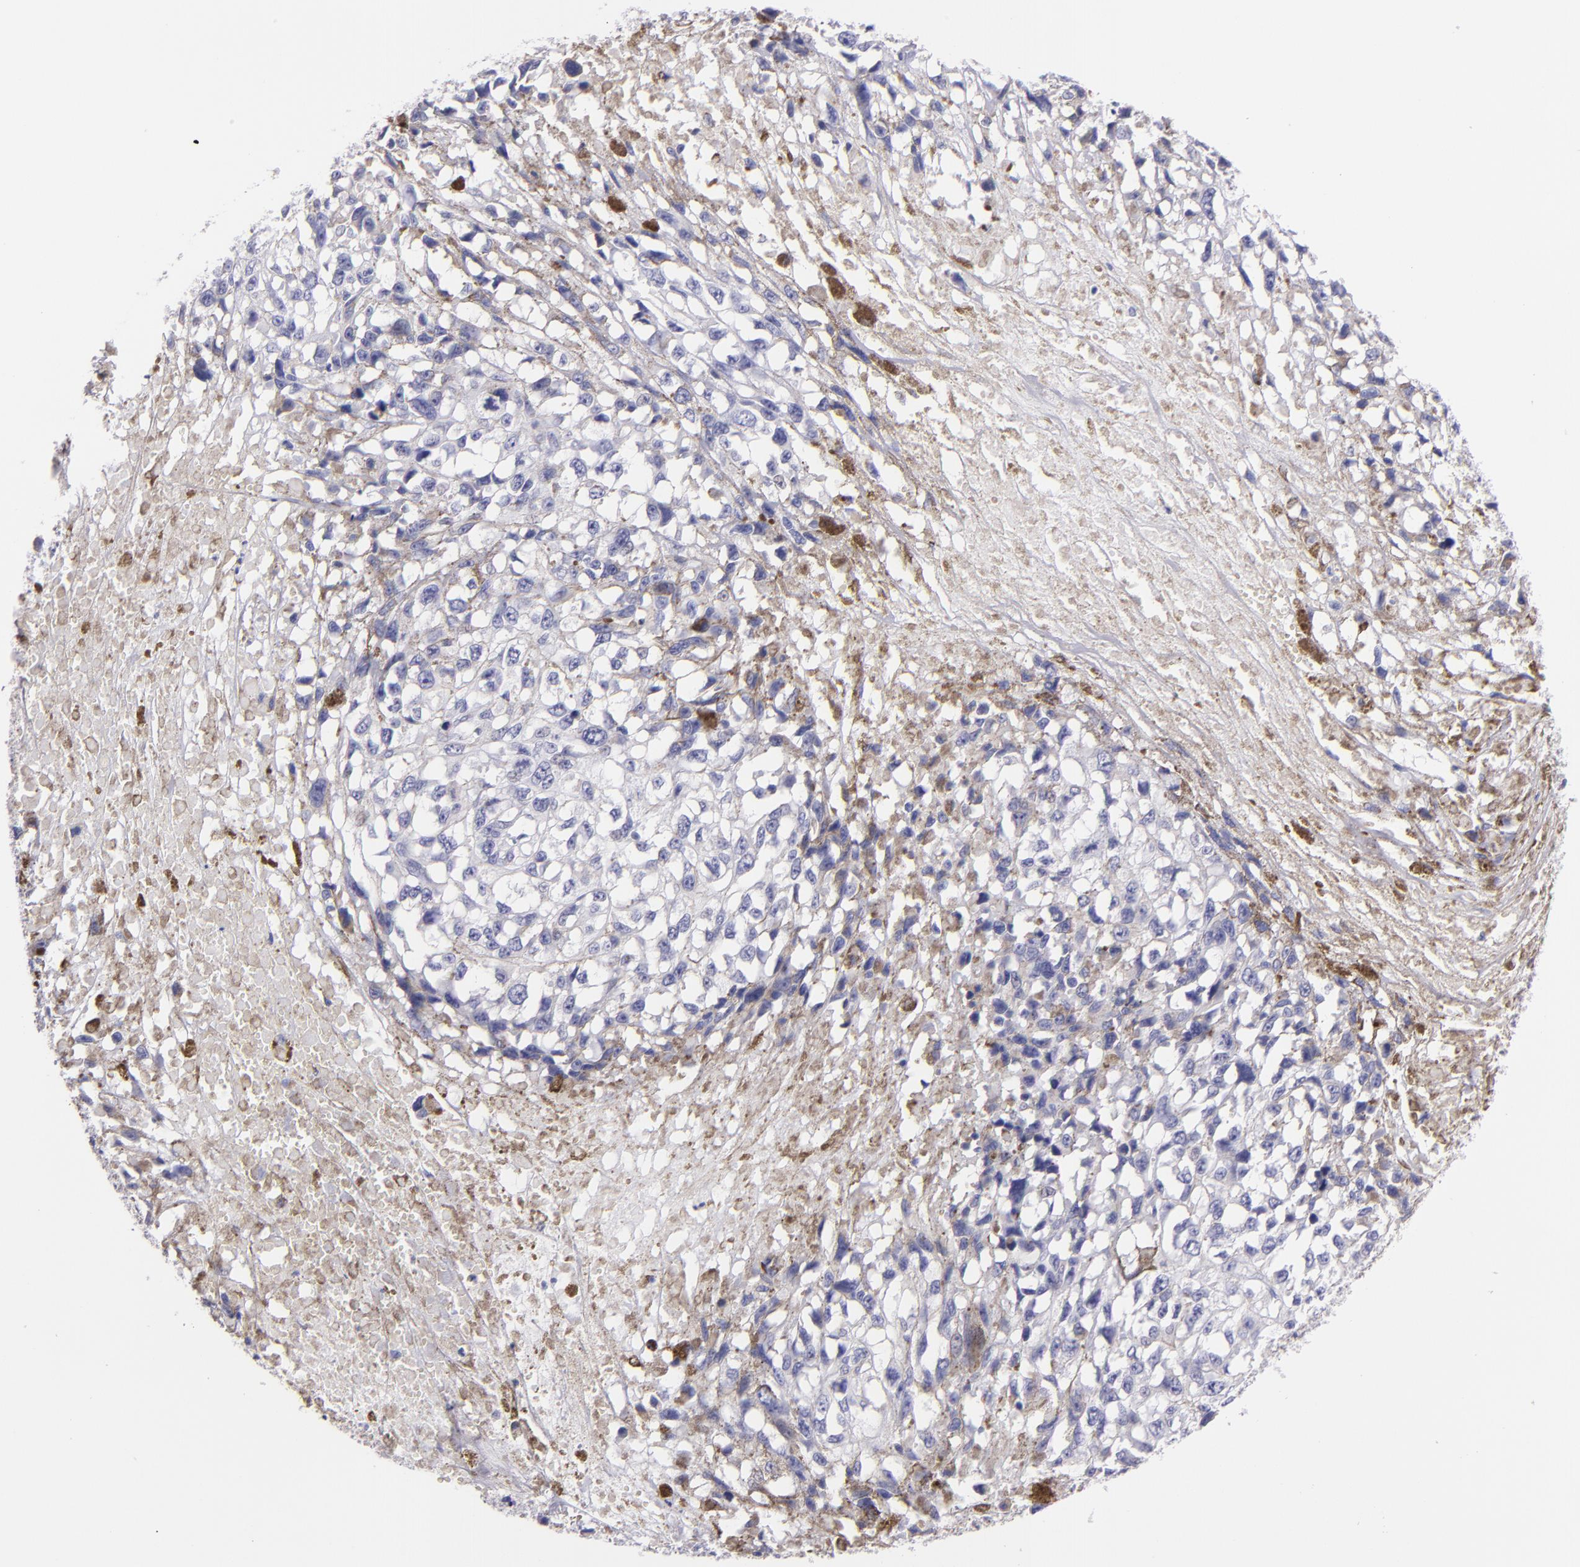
{"staining": {"intensity": "negative", "quantity": "none", "location": "none"}, "tissue": "melanoma", "cell_type": "Tumor cells", "image_type": "cancer", "snomed": [{"axis": "morphology", "description": "Malignant melanoma, Metastatic site"}, {"axis": "topography", "description": "Lymph node"}], "caption": "Immunohistochemical staining of malignant melanoma (metastatic site) displays no significant staining in tumor cells. (Brightfield microscopy of DAB IHC at high magnification).", "gene": "MUC5AC", "patient": {"sex": "male", "age": 59}}